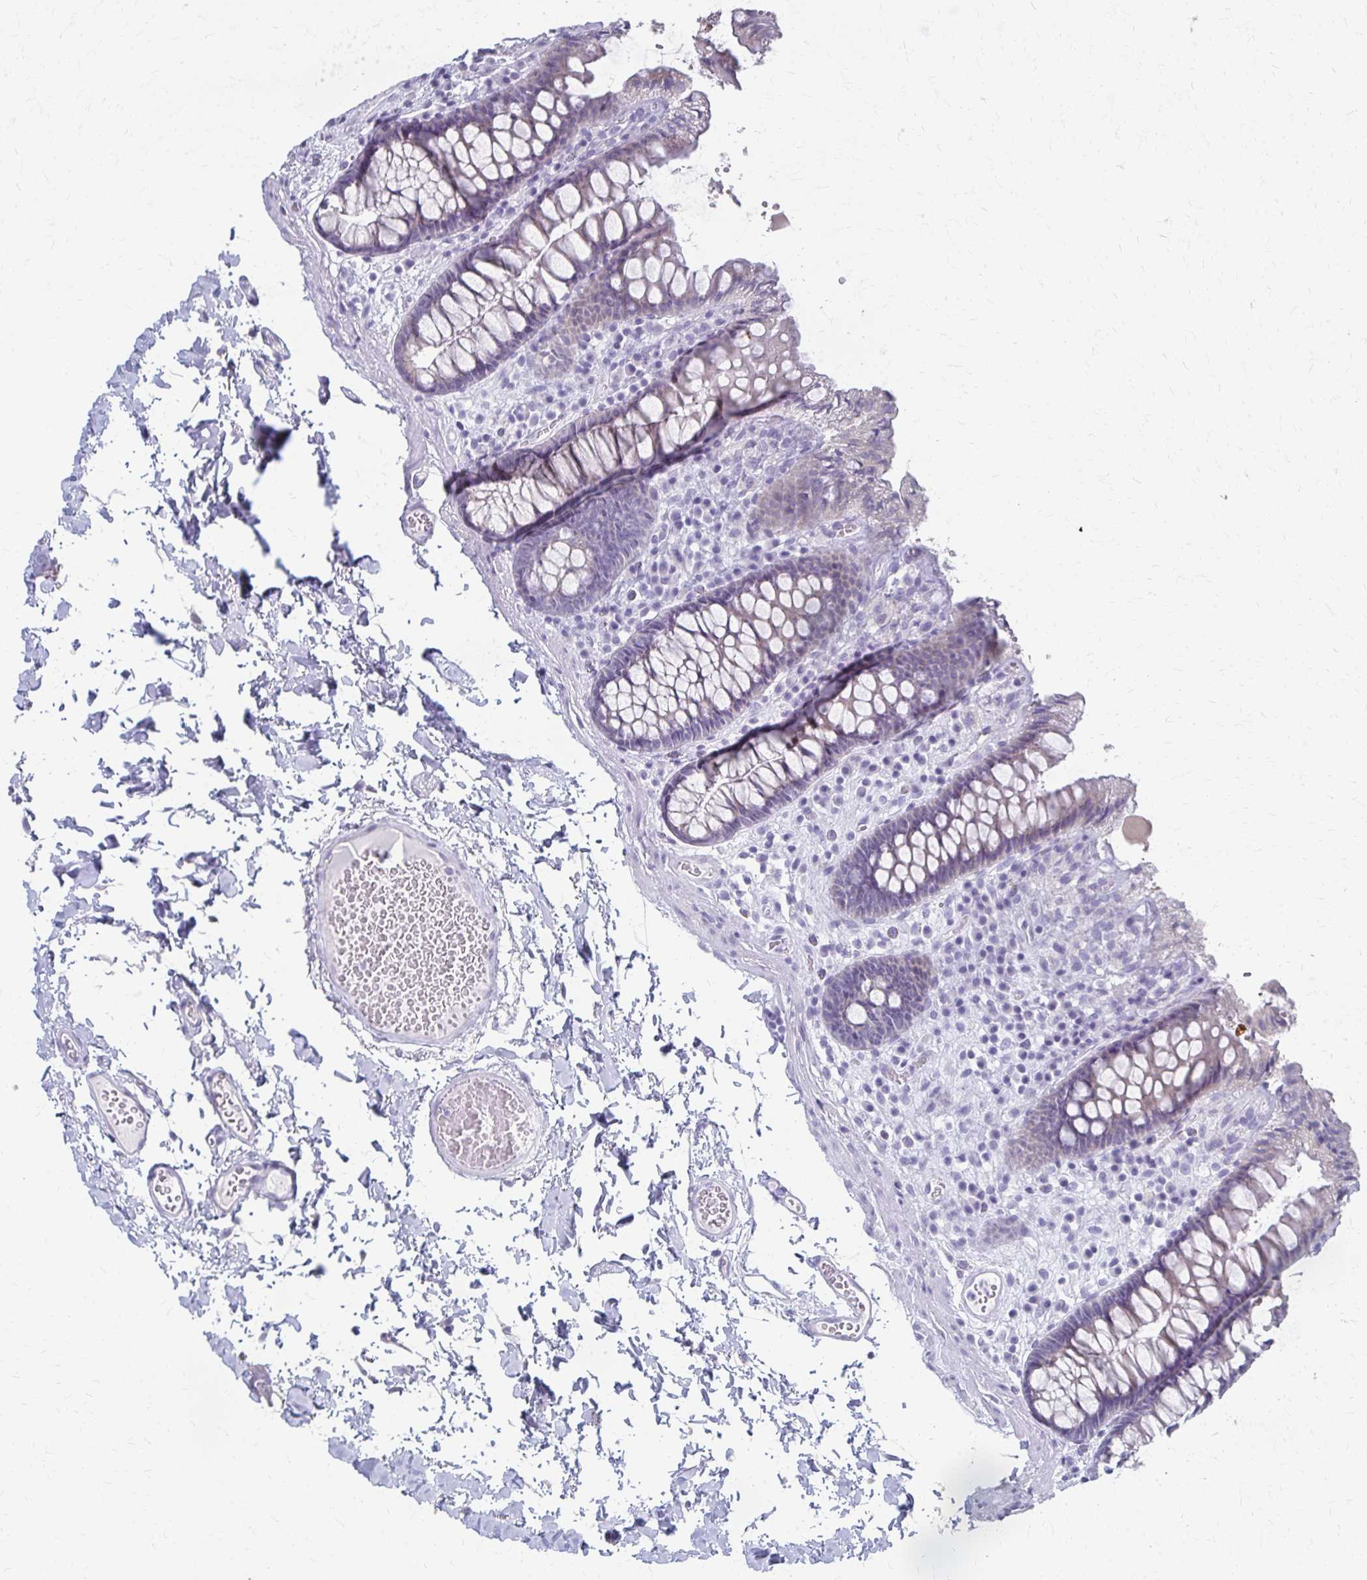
{"staining": {"intensity": "negative", "quantity": "none", "location": "none"}, "tissue": "colon", "cell_type": "Endothelial cells", "image_type": "normal", "snomed": [{"axis": "morphology", "description": "Normal tissue, NOS"}, {"axis": "topography", "description": "Colon"}, {"axis": "topography", "description": "Peripheral nerve tissue"}], "caption": "Colon stained for a protein using immunohistochemistry (IHC) displays no staining endothelial cells.", "gene": "CYB5A", "patient": {"sex": "male", "age": 84}}